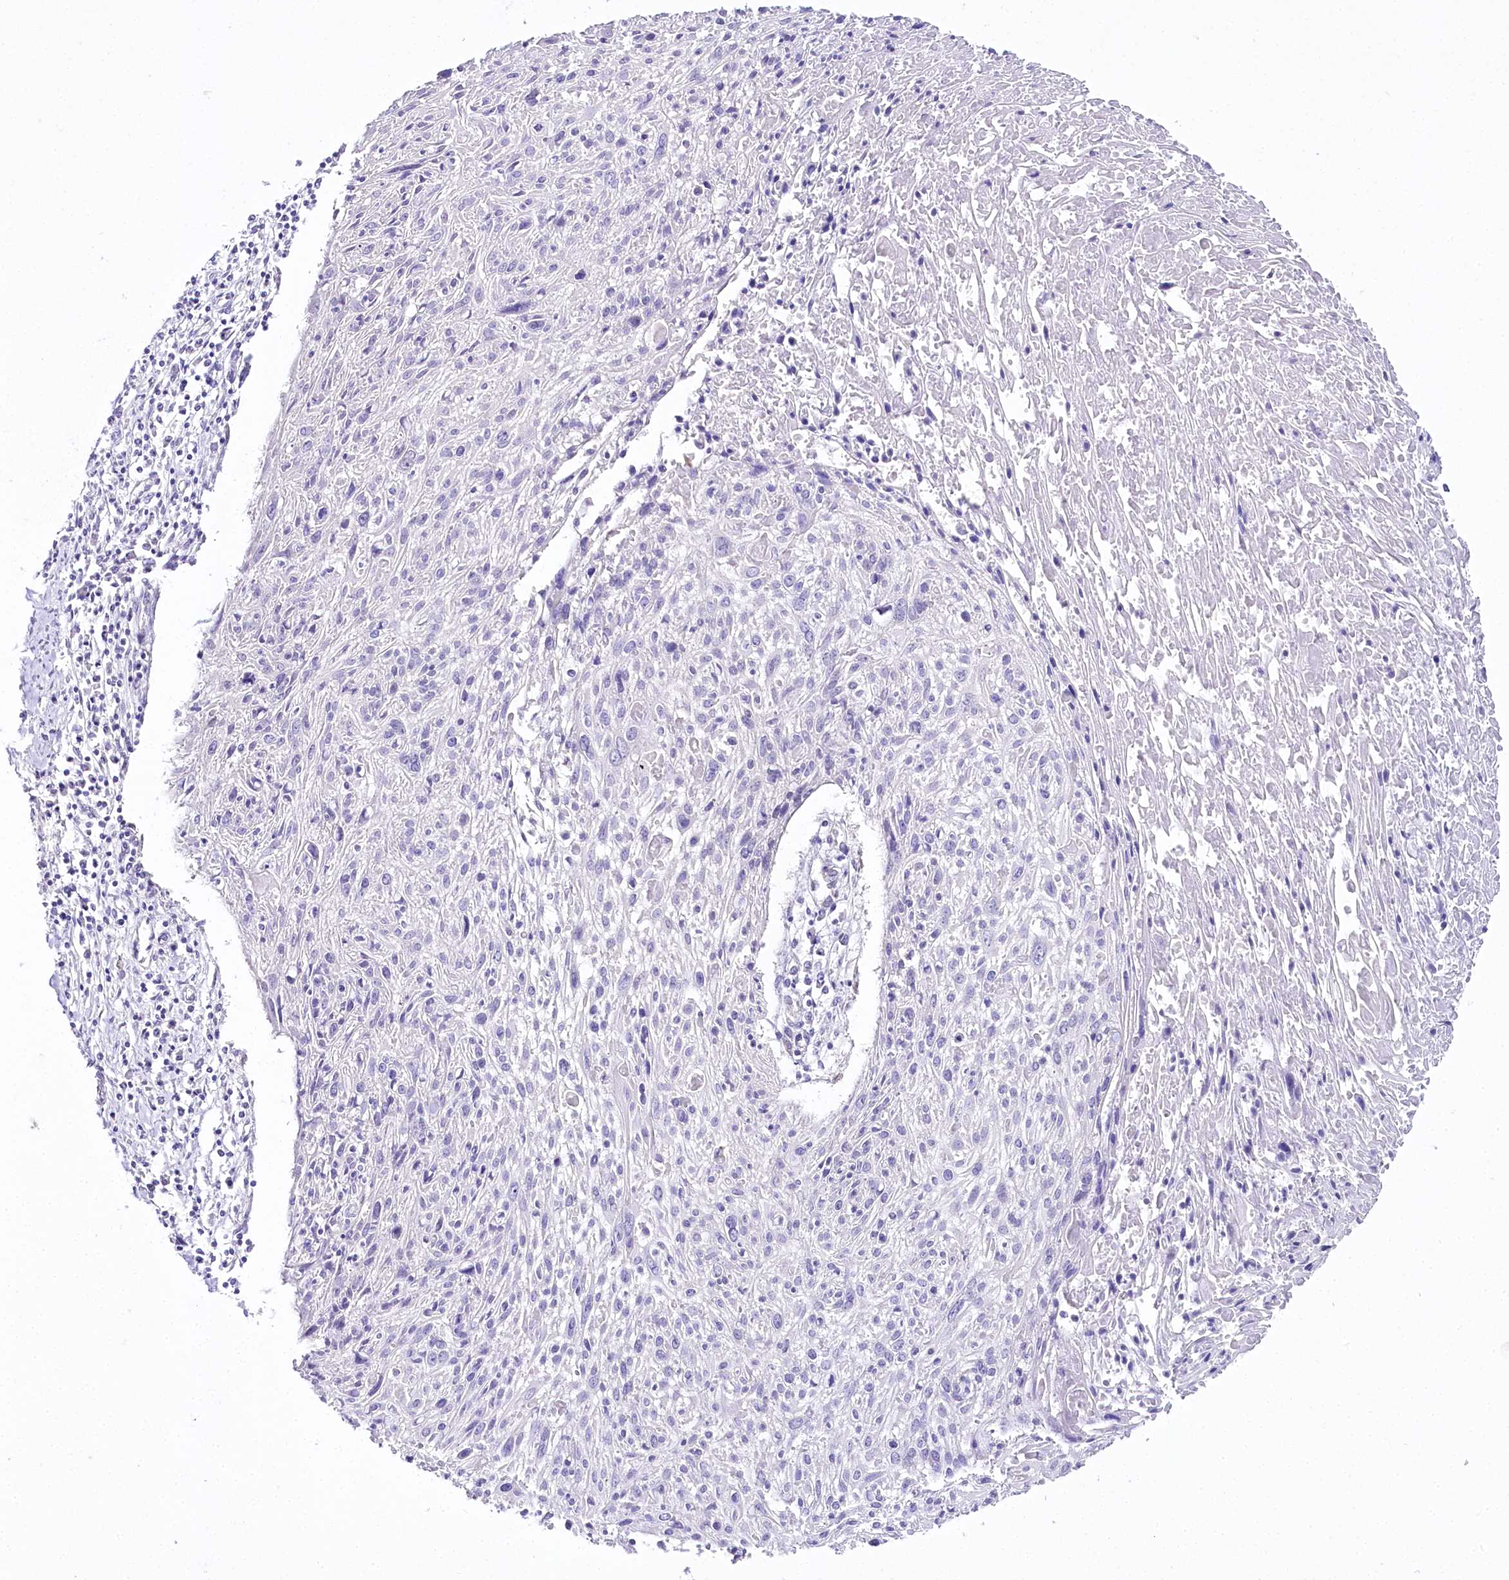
{"staining": {"intensity": "negative", "quantity": "none", "location": "none"}, "tissue": "cervical cancer", "cell_type": "Tumor cells", "image_type": "cancer", "snomed": [{"axis": "morphology", "description": "Squamous cell carcinoma, NOS"}, {"axis": "topography", "description": "Cervix"}], "caption": "The immunohistochemistry photomicrograph has no significant staining in tumor cells of squamous cell carcinoma (cervical) tissue.", "gene": "CSN3", "patient": {"sex": "female", "age": 51}}